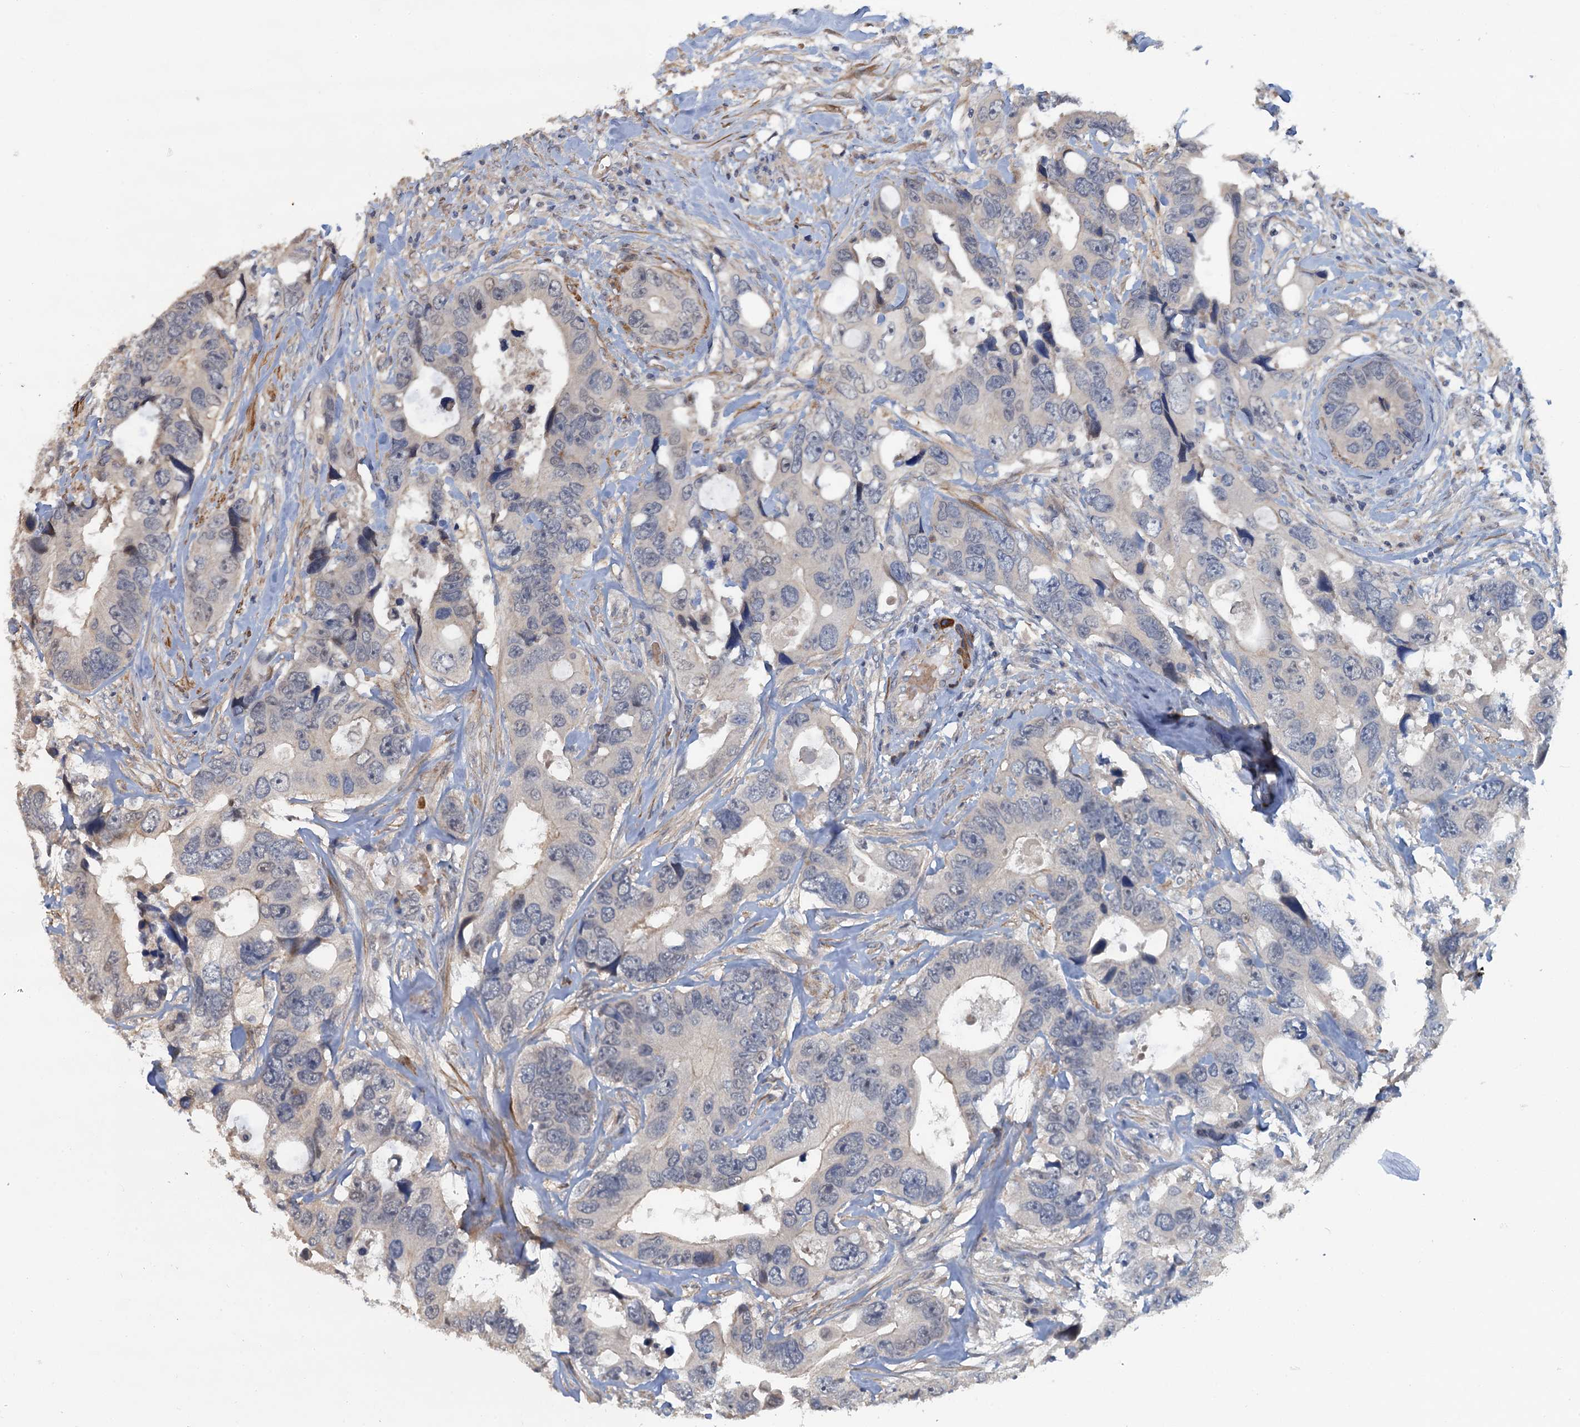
{"staining": {"intensity": "negative", "quantity": "none", "location": "none"}, "tissue": "colorectal cancer", "cell_type": "Tumor cells", "image_type": "cancer", "snomed": [{"axis": "morphology", "description": "Adenocarcinoma, NOS"}, {"axis": "topography", "description": "Rectum"}], "caption": "Immunohistochemistry (IHC) histopathology image of adenocarcinoma (colorectal) stained for a protein (brown), which shows no staining in tumor cells.", "gene": "MYO16", "patient": {"sex": "male", "age": 57}}